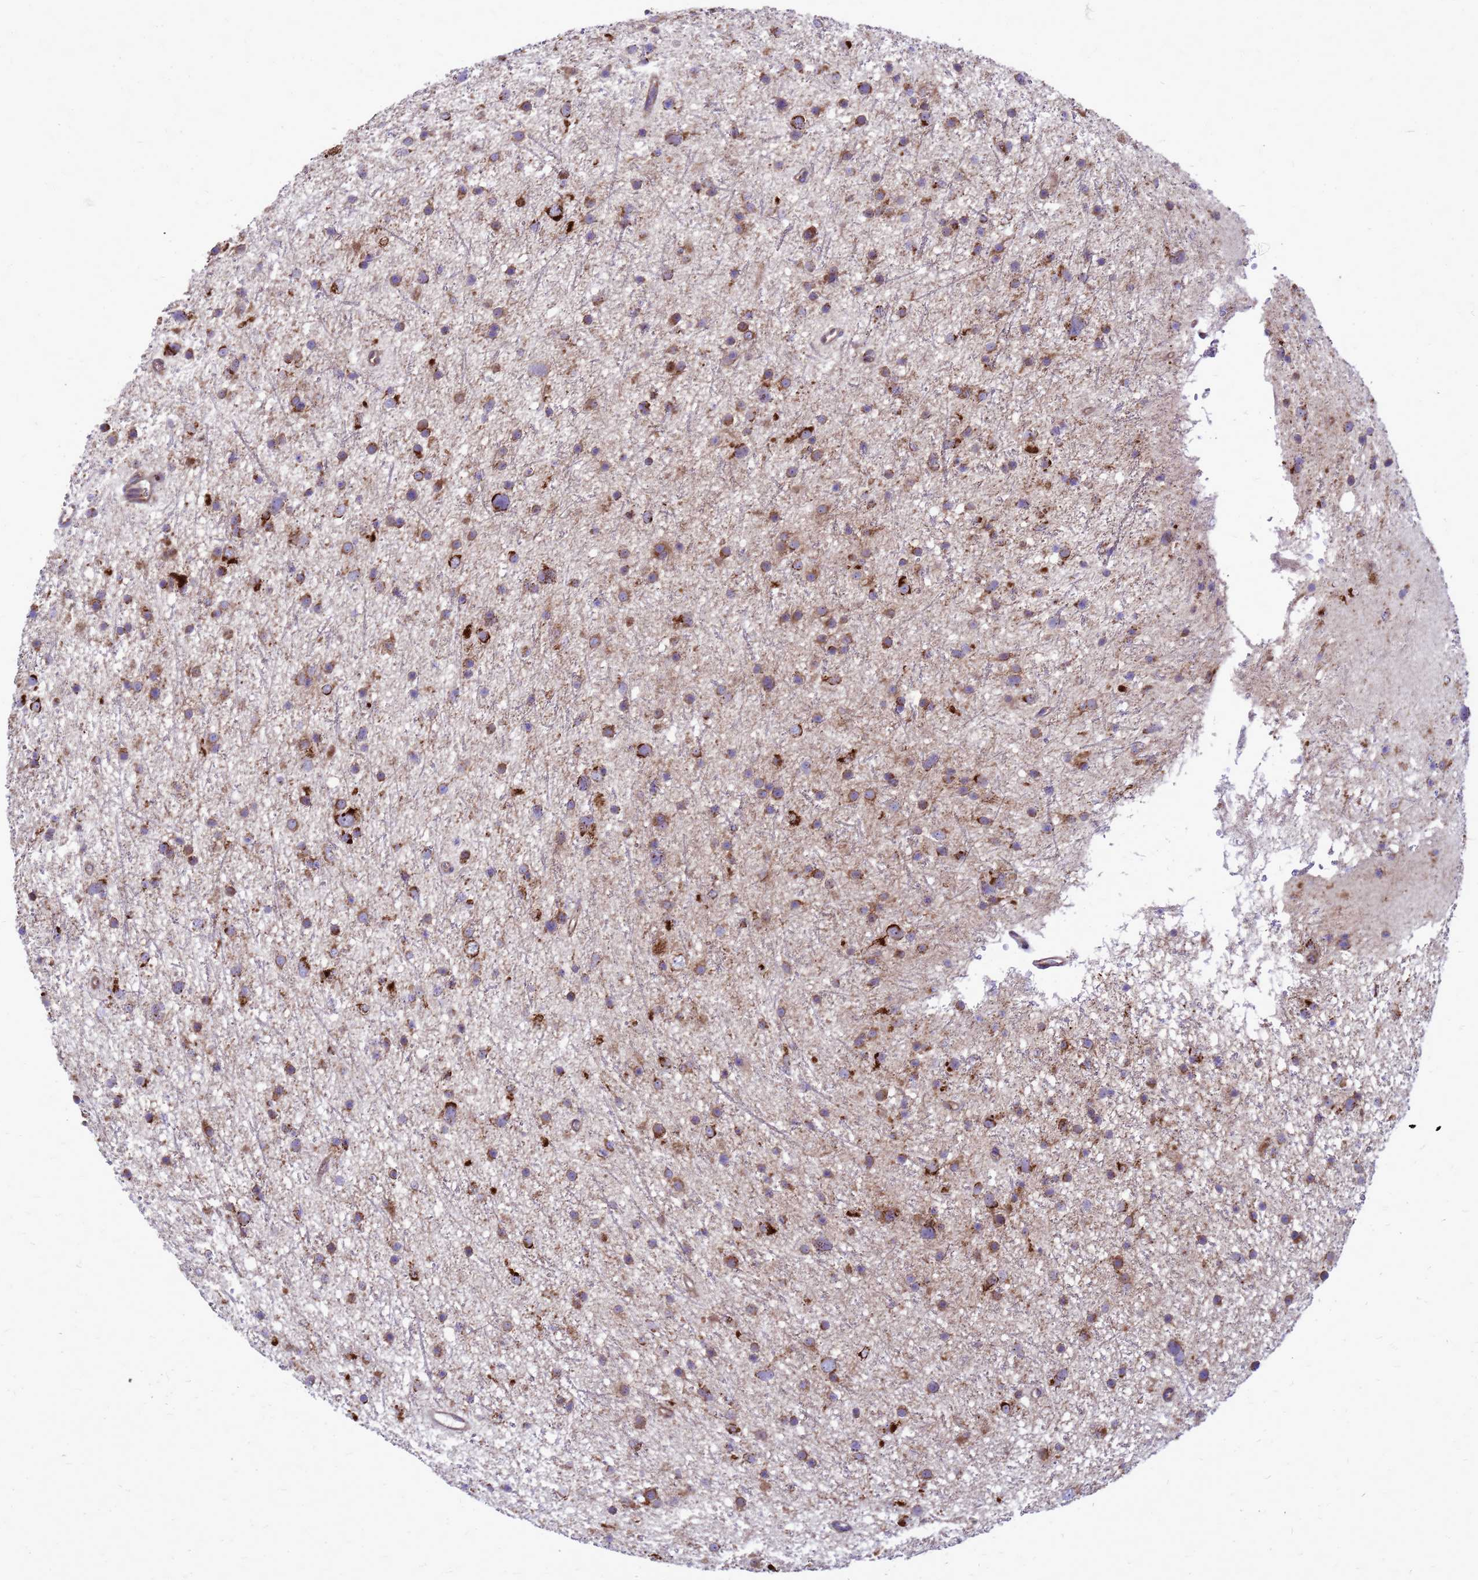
{"staining": {"intensity": "strong", "quantity": "25%-75%", "location": "cytoplasmic/membranous"}, "tissue": "glioma", "cell_type": "Tumor cells", "image_type": "cancer", "snomed": [{"axis": "morphology", "description": "Glioma, malignant, Low grade"}, {"axis": "topography", "description": "Cerebral cortex"}], "caption": "Immunohistochemistry (IHC) micrograph of malignant low-grade glioma stained for a protein (brown), which shows high levels of strong cytoplasmic/membranous expression in approximately 25%-75% of tumor cells.", "gene": "FSTL4", "patient": {"sex": "female", "age": 39}}